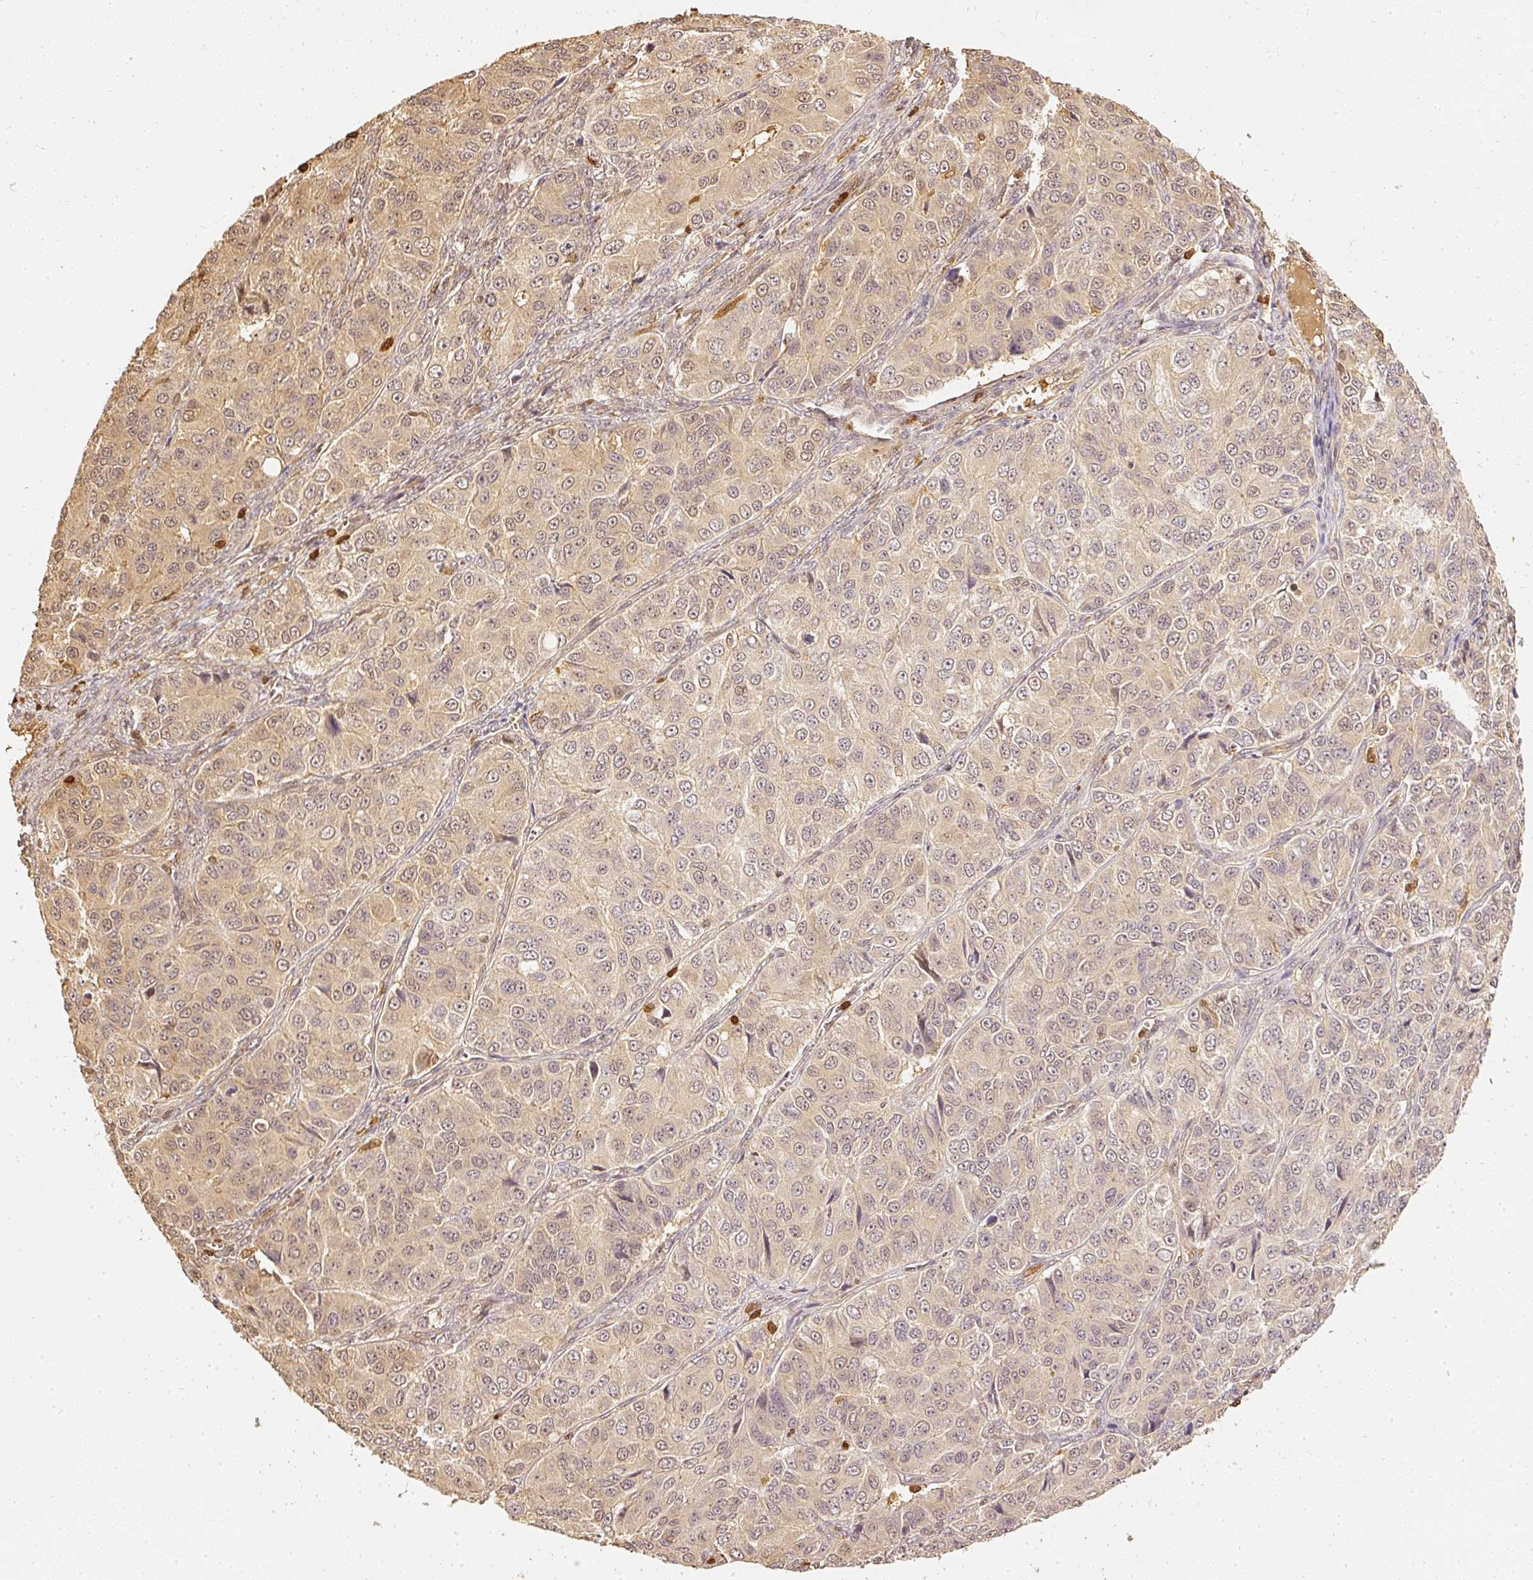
{"staining": {"intensity": "weak", "quantity": ">75%", "location": "cytoplasmic/membranous,nuclear"}, "tissue": "ovarian cancer", "cell_type": "Tumor cells", "image_type": "cancer", "snomed": [{"axis": "morphology", "description": "Carcinoma, endometroid"}, {"axis": "topography", "description": "Ovary"}], "caption": "Immunohistochemistry (IHC) of endometroid carcinoma (ovarian) reveals low levels of weak cytoplasmic/membranous and nuclear positivity in about >75% of tumor cells.", "gene": "PFN1", "patient": {"sex": "female", "age": 51}}